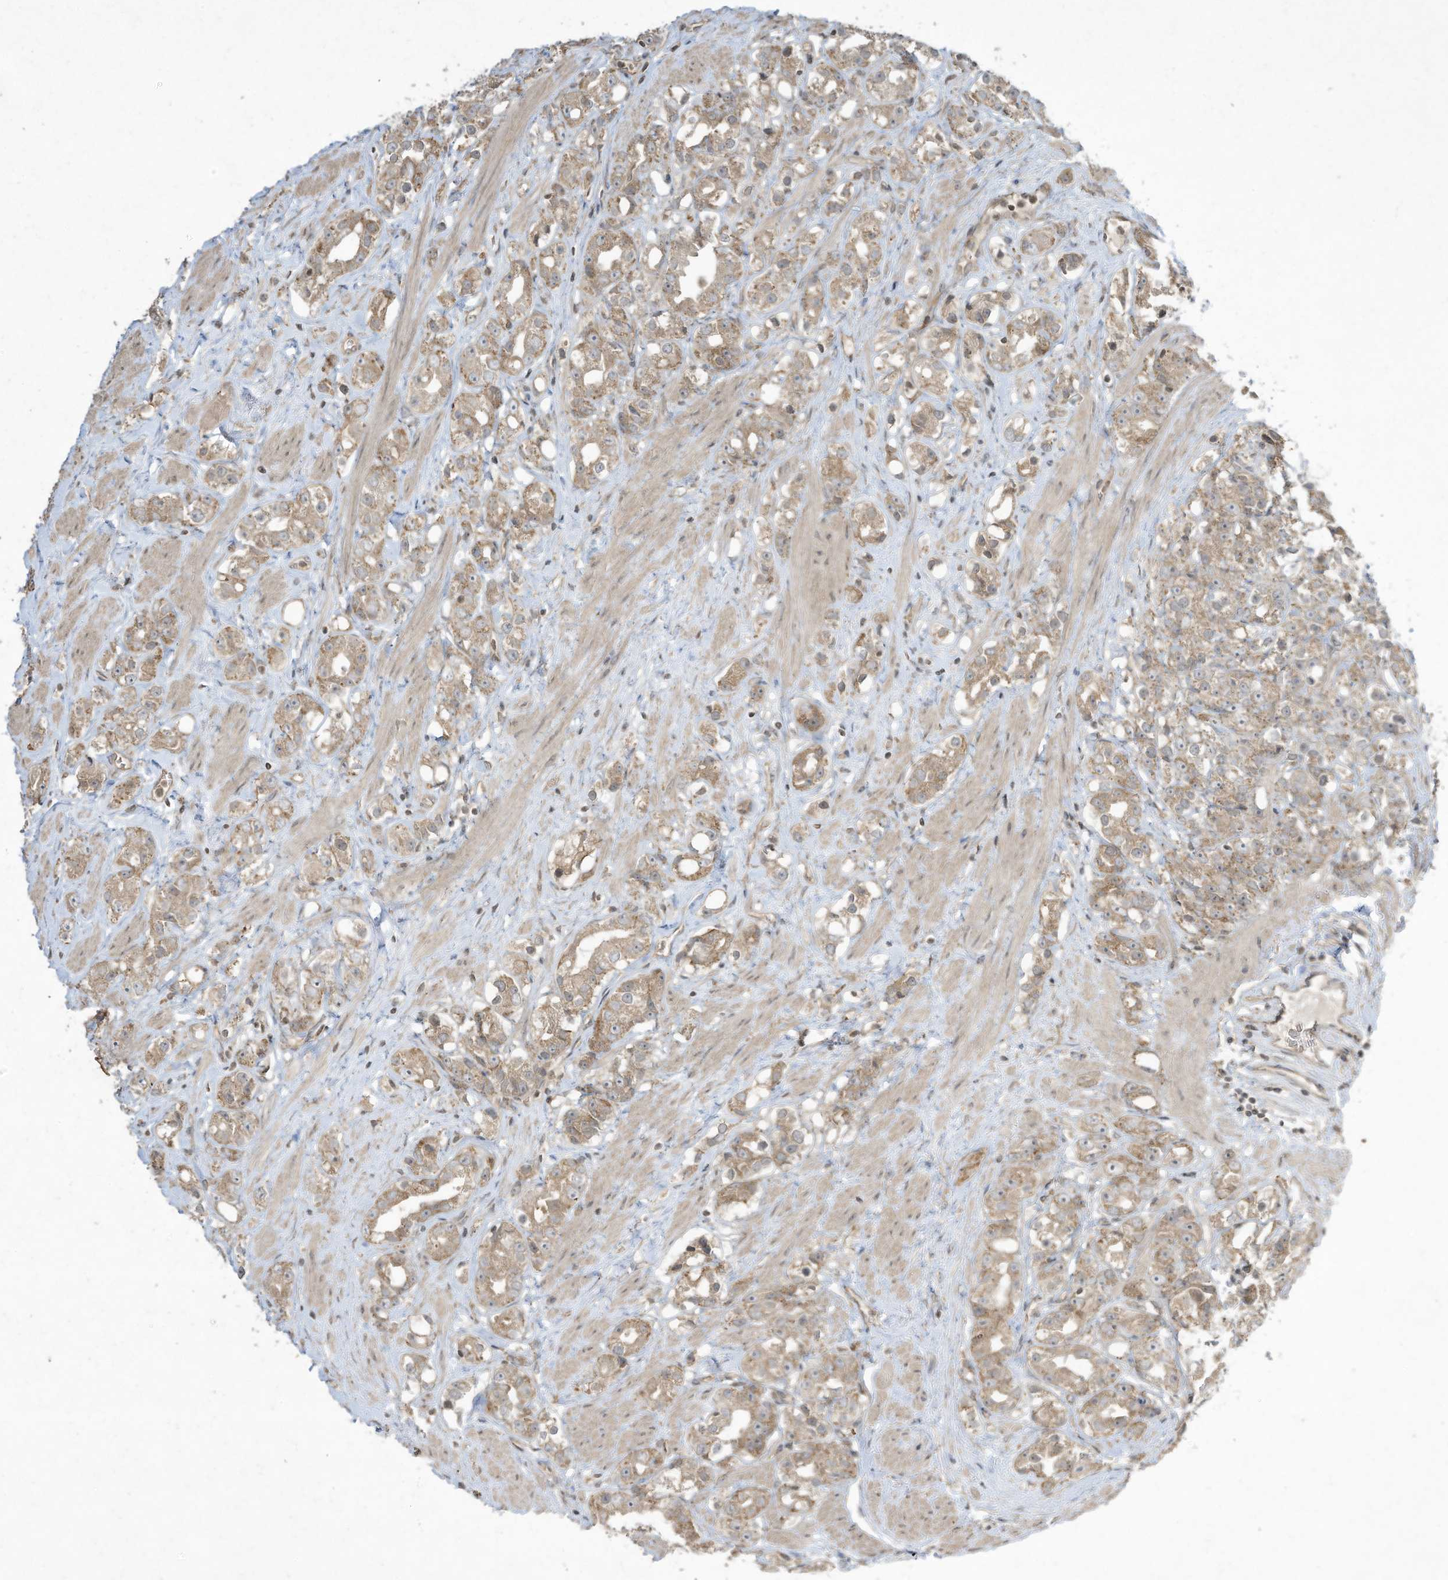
{"staining": {"intensity": "moderate", "quantity": ">75%", "location": "cytoplasmic/membranous"}, "tissue": "prostate cancer", "cell_type": "Tumor cells", "image_type": "cancer", "snomed": [{"axis": "morphology", "description": "Adenocarcinoma, NOS"}, {"axis": "topography", "description": "Prostate"}], "caption": "Adenocarcinoma (prostate) stained for a protein reveals moderate cytoplasmic/membranous positivity in tumor cells.", "gene": "MATN2", "patient": {"sex": "male", "age": 79}}